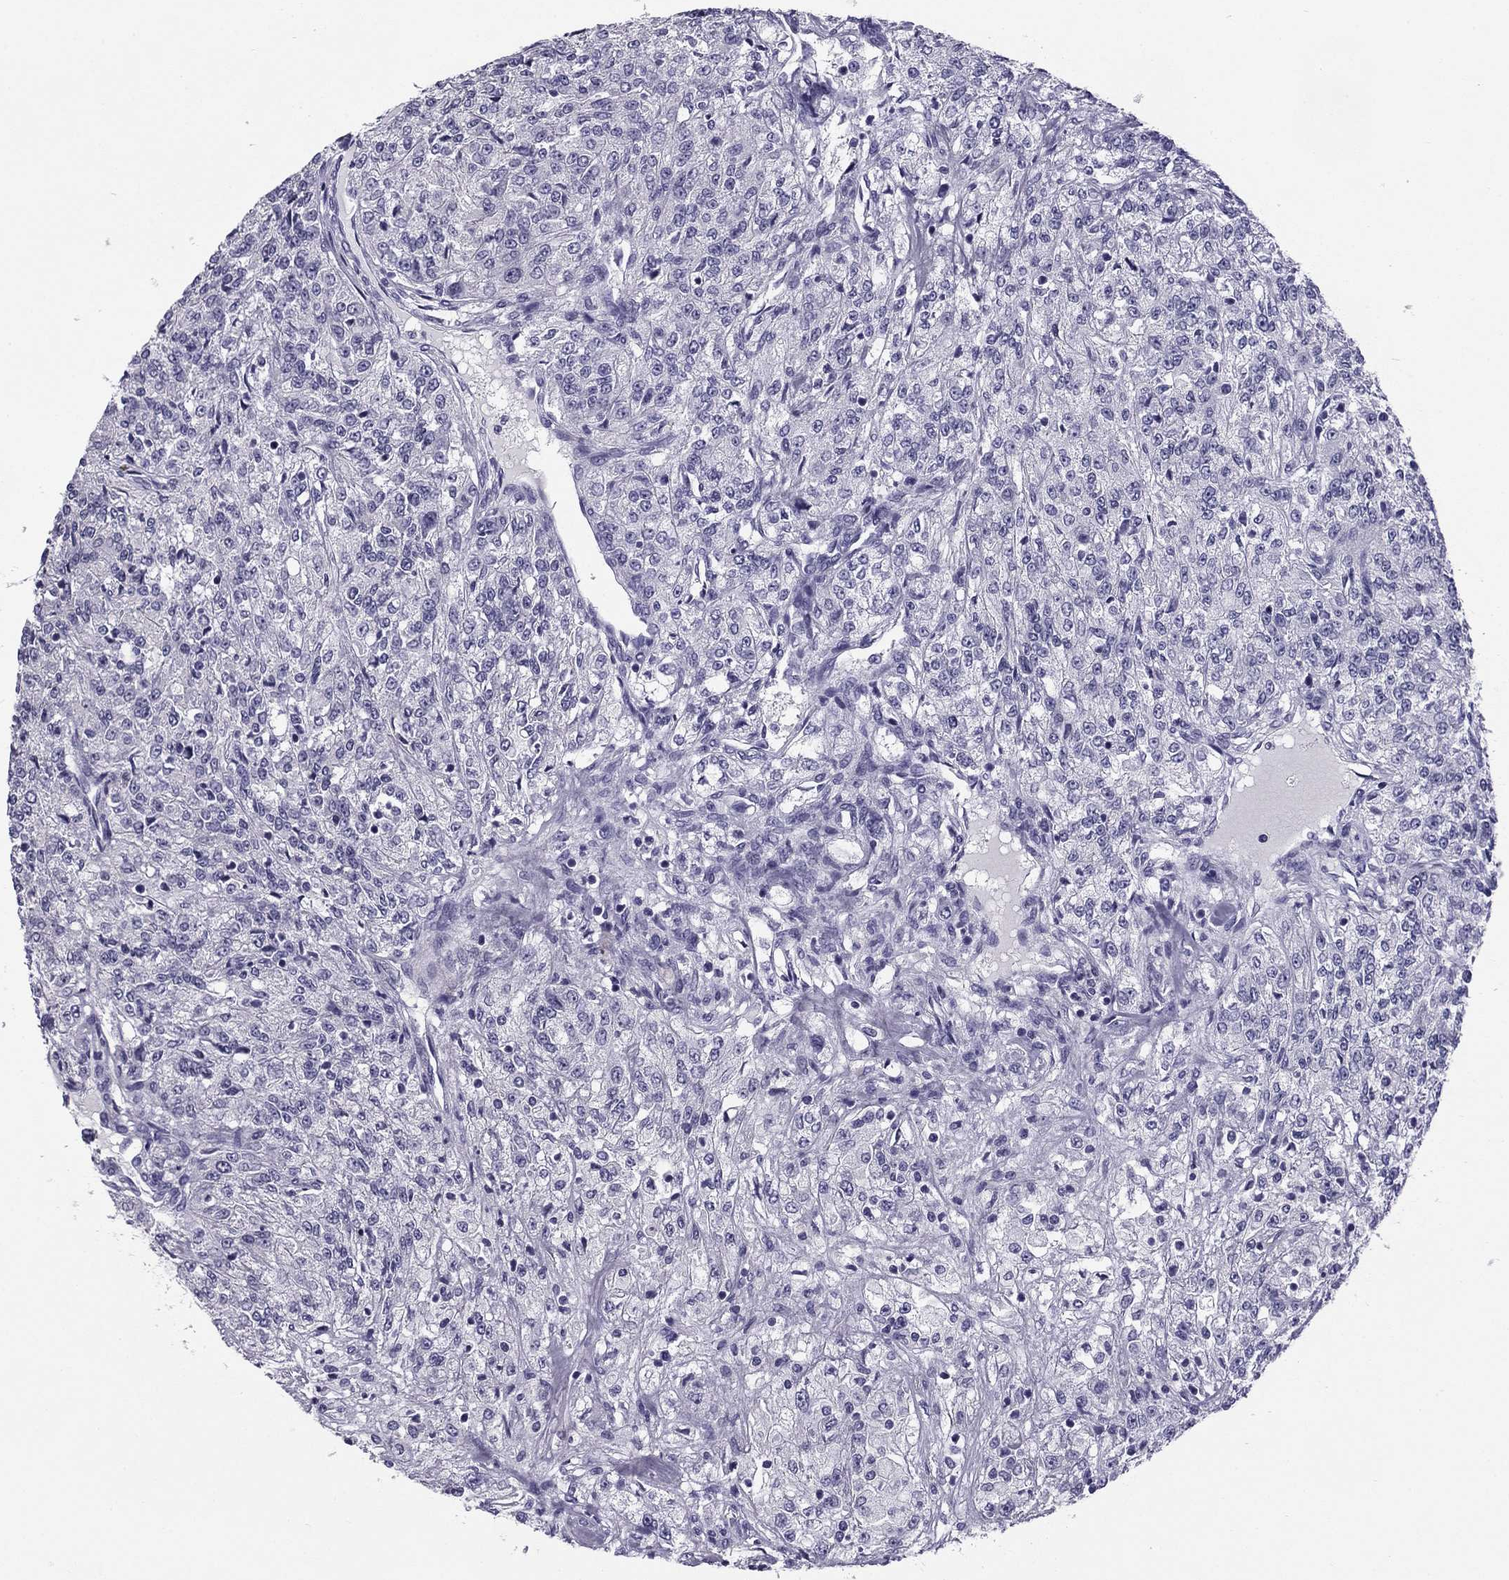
{"staining": {"intensity": "negative", "quantity": "none", "location": "none"}, "tissue": "renal cancer", "cell_type": "Tumor cells", "image_type": "cancer", "snomed": [{"axis": "morphology", "description": "Adenocarcinoma, NOS"}, {"axis": "topography", "description": "Kidney"}], "caption": "Immunohistochemical staining of renal cancer (adenocarcinoma) demonstrates no significant expression in tumor cells.", "gene": "FLNC", "patient": {"sex": "female", "age": 63}}